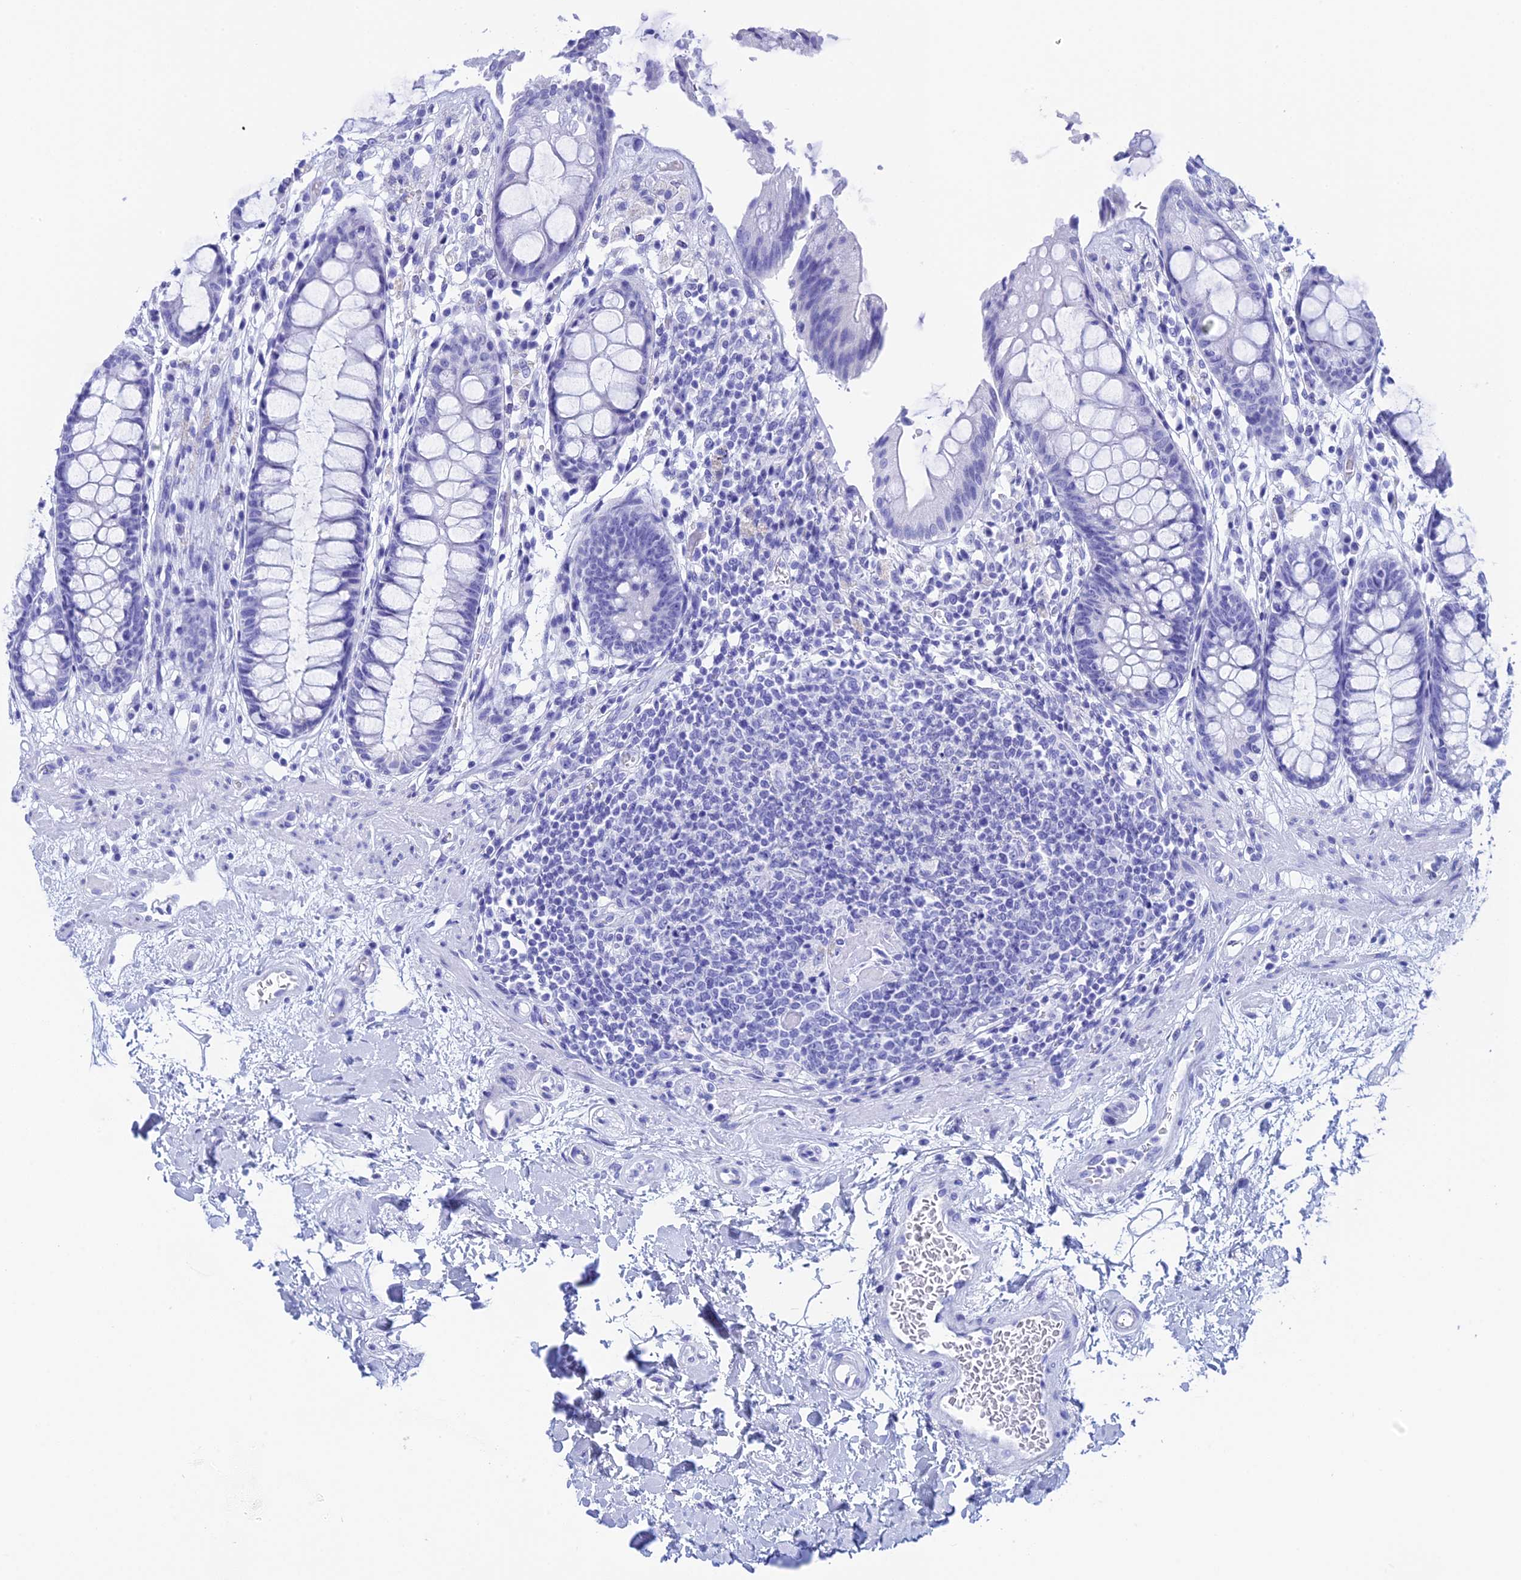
{"staining": {"intensity": "negative", "quantity": "none", "location": "none"}, "tissue": "rectum", "cell_type": "Glandular cells", "image_type": "normal", "snomed": [{"axis": "morphology", "description": "Normal tissue, NOS"}, {"axis": "topography", "description": "Rectum"}], "caption": "Immunohistochemical staining of benign rectum exhibits no significant positivity in glandular cells.", "gene": "TEX101", "patient": {"sex": "male", "age": 64}}